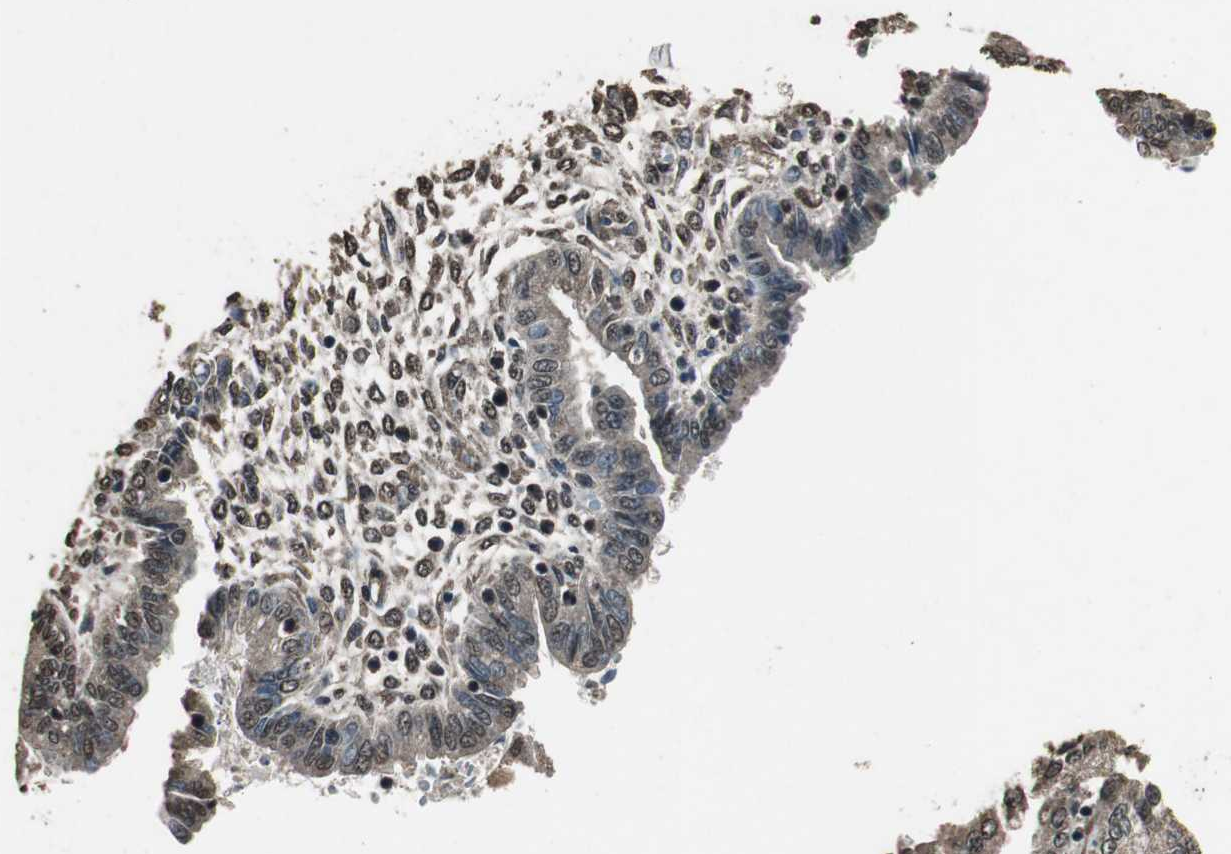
{"staining": {"intensity": "moderate", "quantity": "25%-75%", "location": "nuclear"}, "tissue": "endometrium", "cell_type": "Cells in endometrial stroma", "image_type": "normal", "snomed": [{"axis": "morphology", "description": "Normal tissue, NOS"}, {"axis": "topography", "description": "Endometrium"}], "caption": "High-magnification brightfield microscopy of normal endometrium stained with DAB (brown) and counterstained with hematoxylin (blue). cells in endometrial stroma exhibit moderate nuclear expression is present in about25%-75% of cells. The protein of interest is stained brown, and the nuclei are stained in blue (DAB IHC with brightfield microscopy, high magnification).", "gene": "PPP1R13B", "patient": {"sex": "female", "age": 33}}